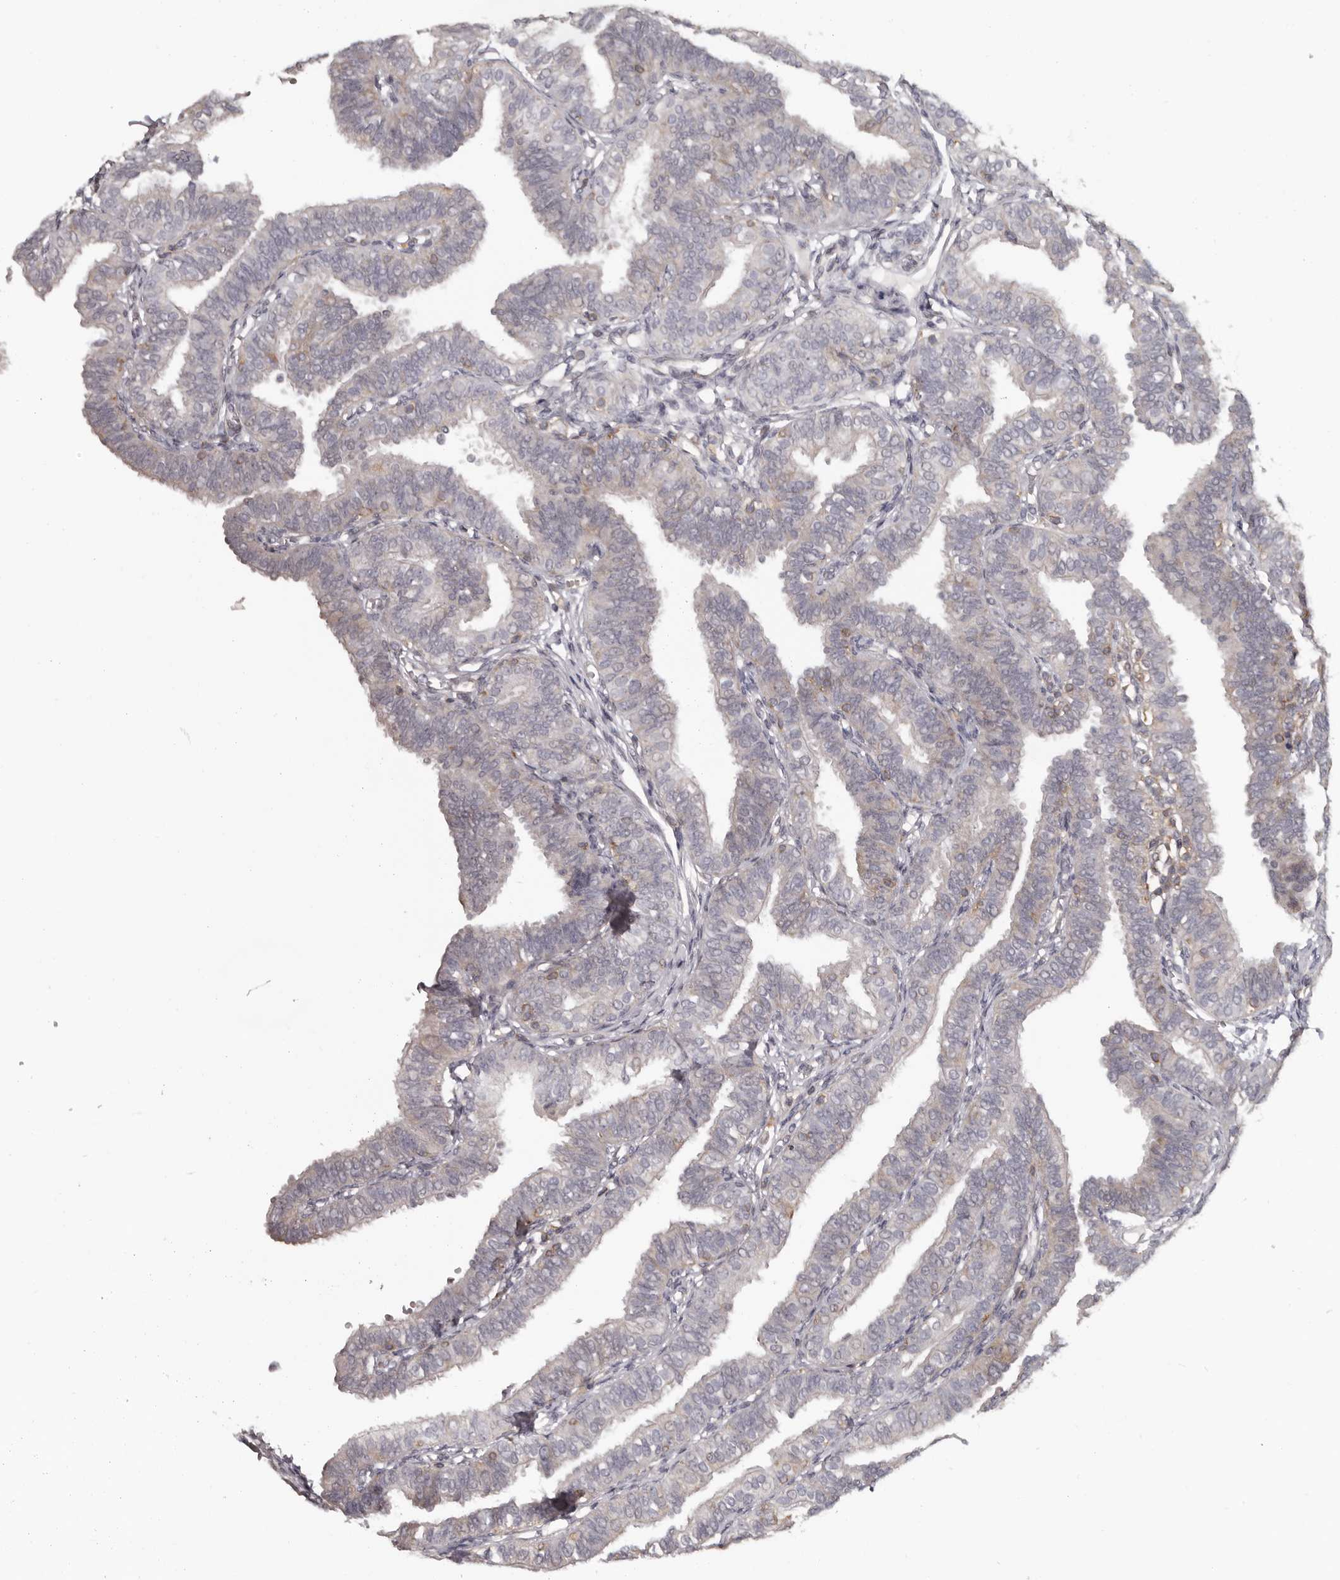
{"staining": {"intensity": "negative", "quantity": "none", "location": "none"}, "tissue": "fallopian tube", "cell_type": "Glandular cells", "image_type": "normal", "snomed": [{"axis": "morphology", "description": "Normal tissue, NOS"}, {"axis": "topography", "description": "Fallopian tube"}], "caption": "Immunohistochemistry micrograph of normal fallopian tube stained for a protein (brown), which displays no expression in glandular cells.", "gene": "ANKRD44", "patient": {"sex": "female", "age": 35}}